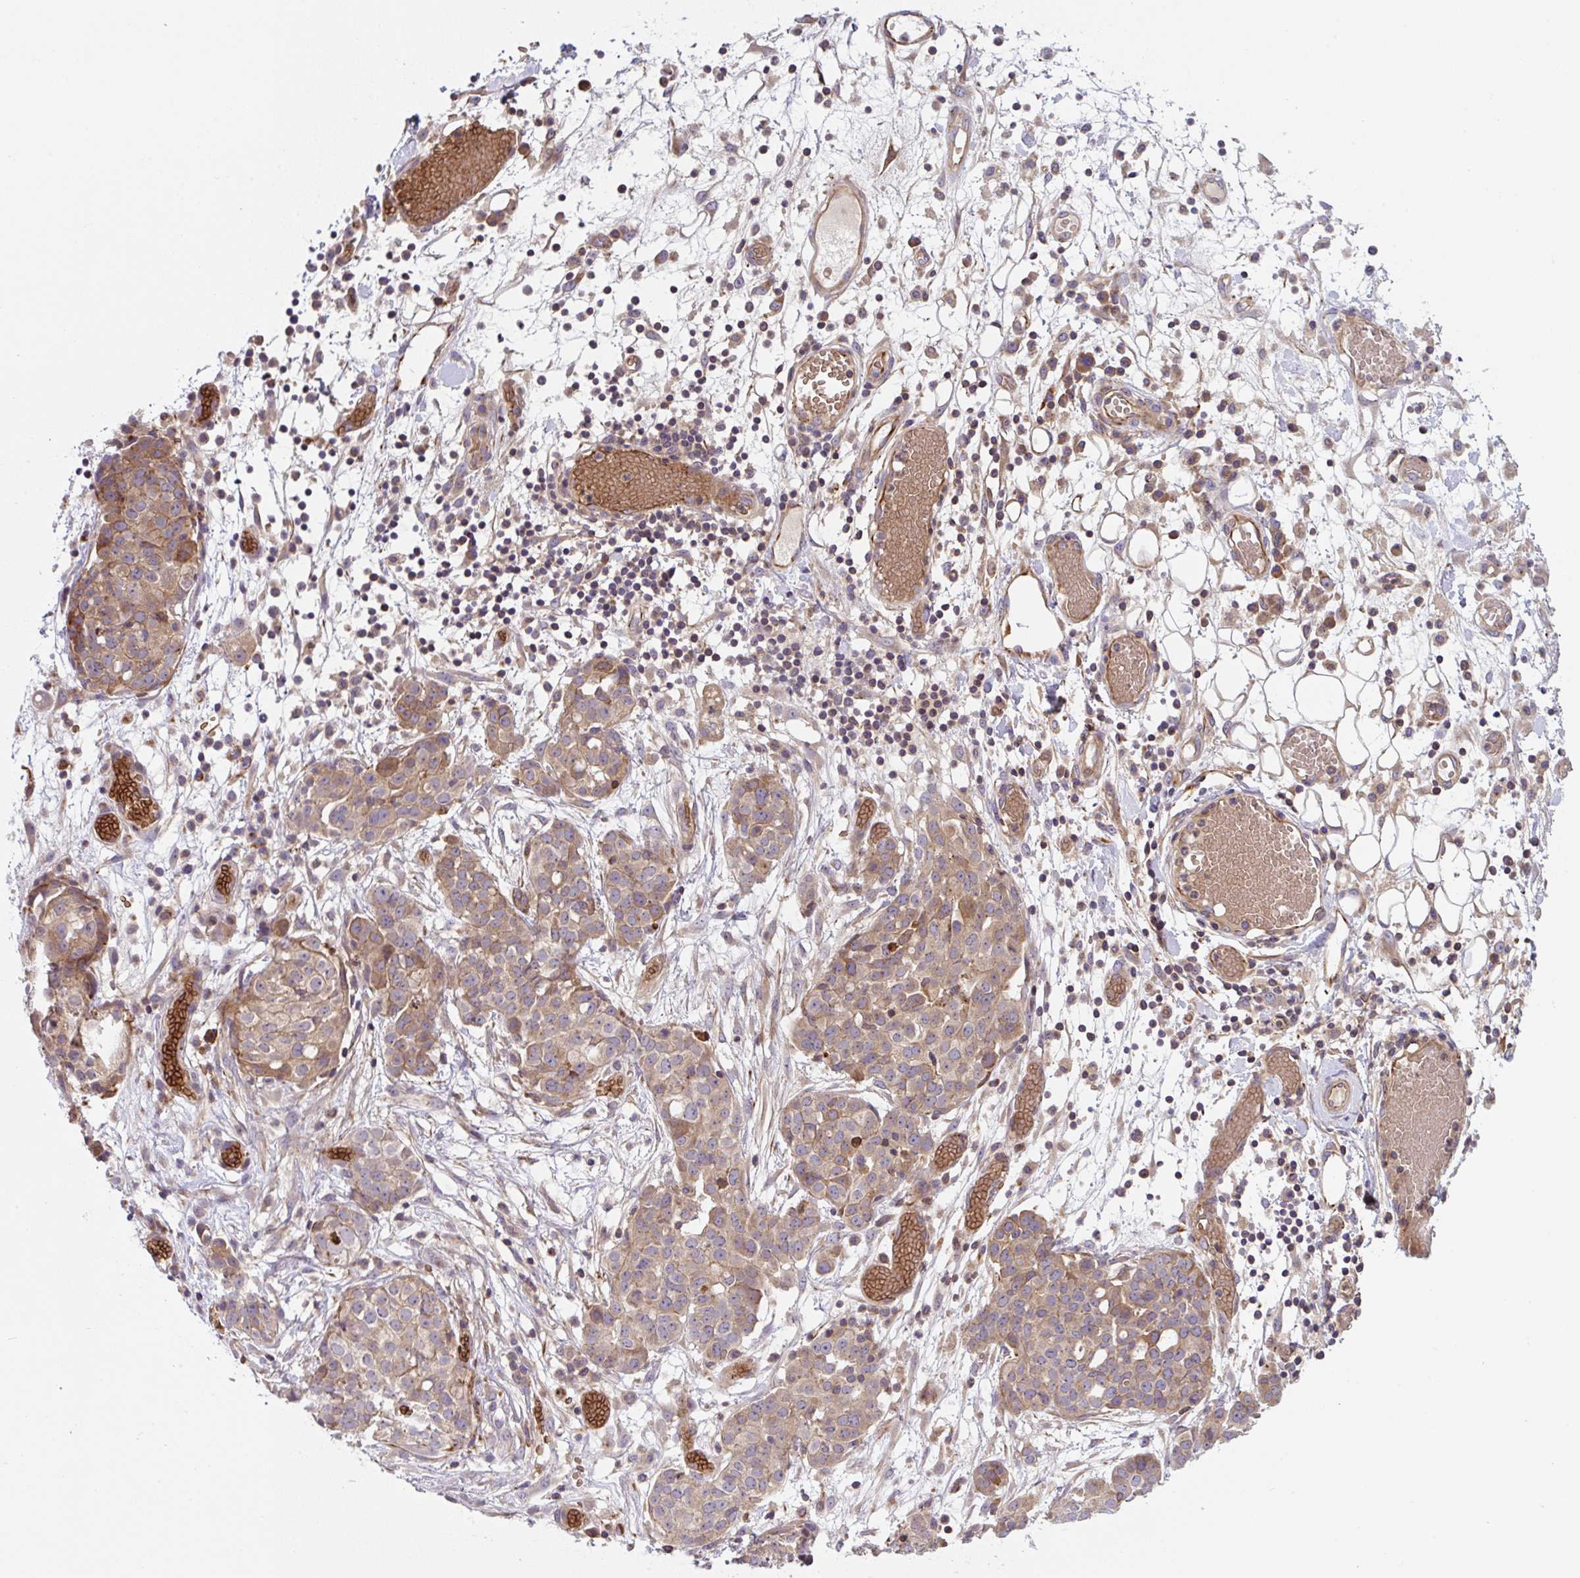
{"staining": {"intensity": "moderate", "quantity": "25%-75%", "location": "cytoplasmic/membranous"}, "tissue": "ovarian cancer", "cell_type": "Tumor cells", "image_type": "cancer", "snomed": [{"axis": "morphology", "description": "Cystadenocarcinoma, serous, NOS"}, {"axis": "topography", "description": "Soft tissue"}, {"axis": "topography", "description": "Ovary"}], "caption": "A micrograph of human ovarian cancer (serous cystadenocarcinoma) stained for a protein demonstrates moderate cytoplasmic/membranous brown staining in tumor cells.", "gene": "APOBEC3D", "patient": {"sex": "female", "age": 57}}